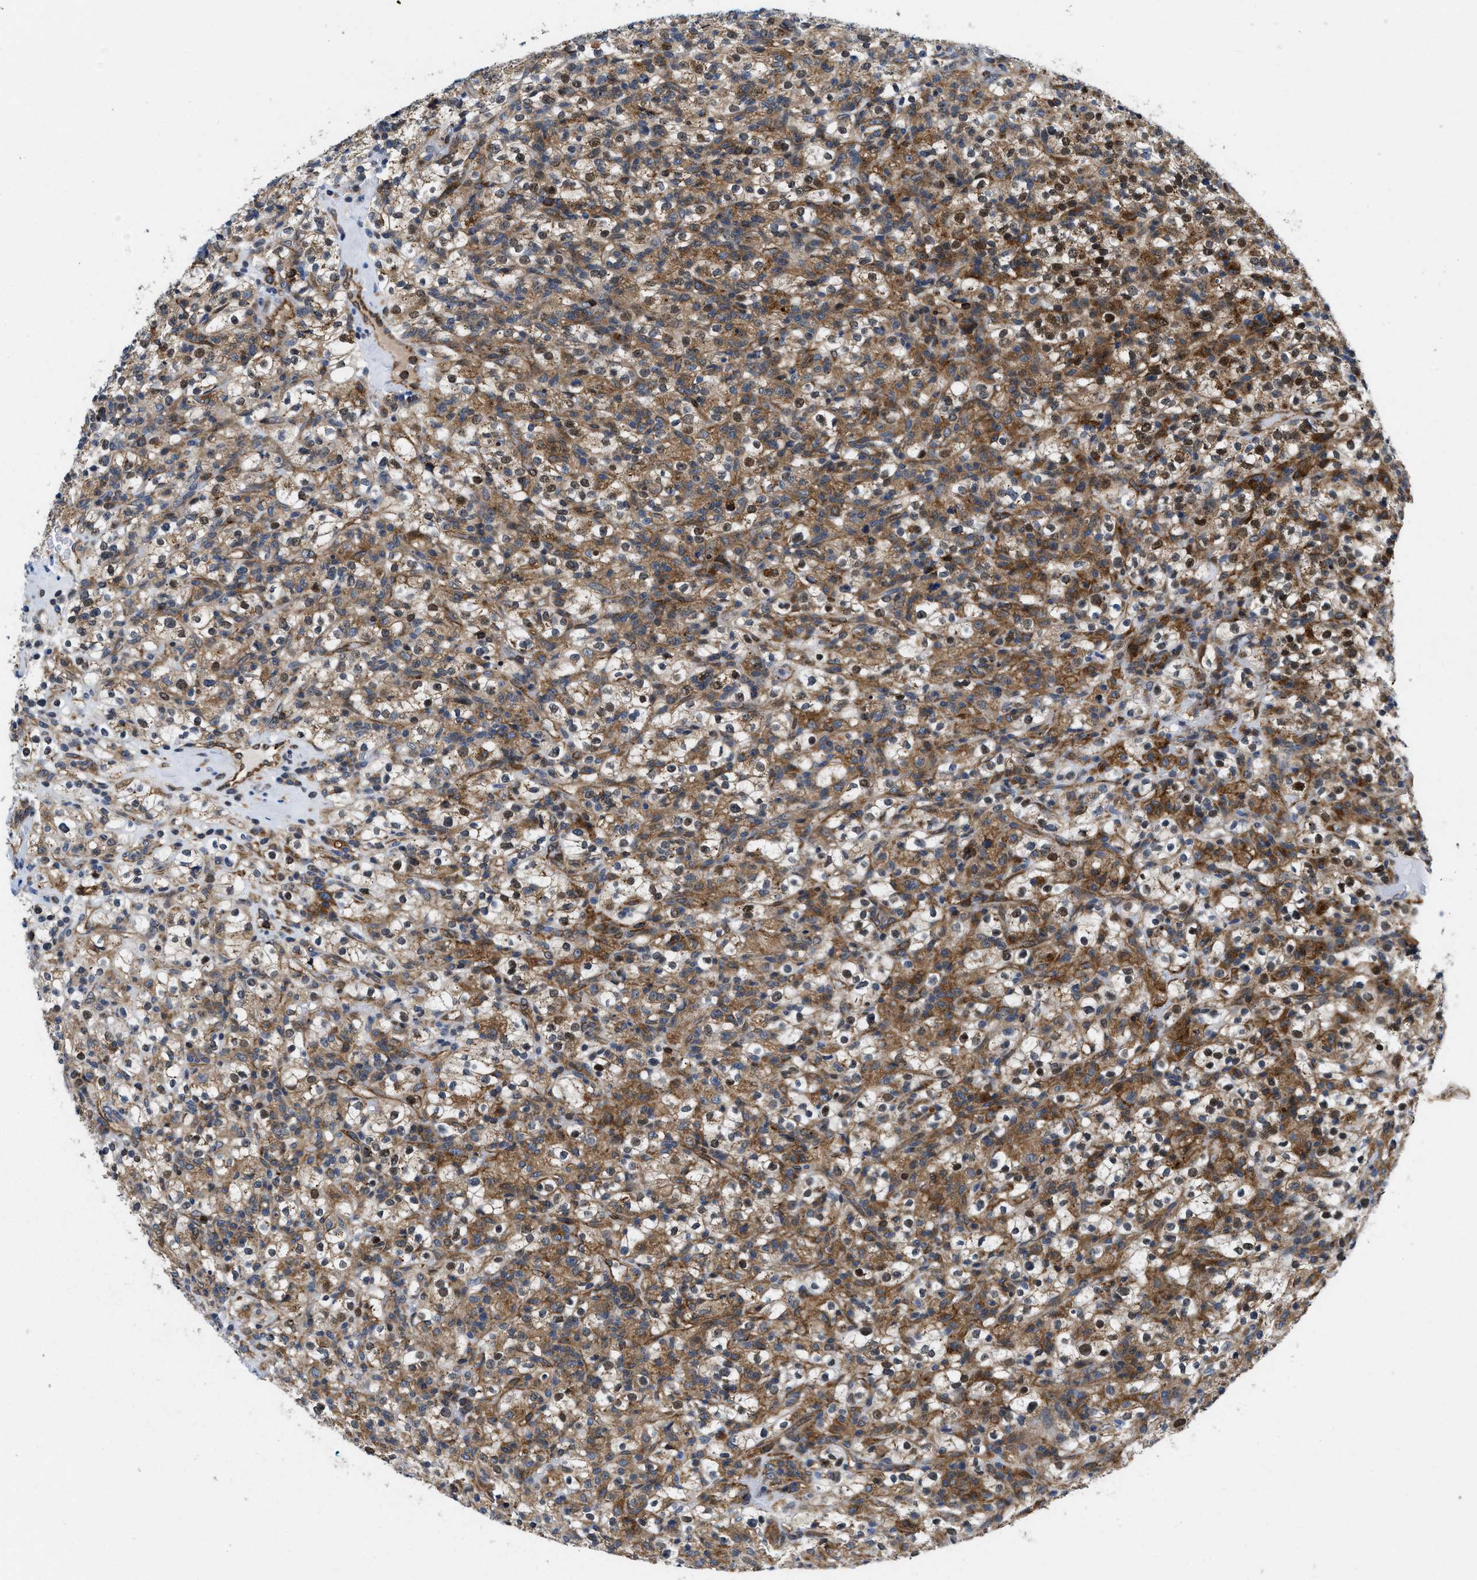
{"staining": {"intensity": "moderate", "quantity": ">75%", "location": "cytoplasmic/membranous"}, "tissue": "renal cancer", "cell_type": "Tumor cells", "image_type": "cancer", "snomed": [{"axis": "morphology", "description": "Normal tissue, NOS"}, {"axis": "morphology", "description": "Adenocarcinoma, NOS"}, {"axis": "topography", "description": "Kidney"}], "caption": "Immunohistochemical staining of renal adenocarcinoma shows medium levels of moderate cytoplasmic/membranous protein positivity in approximately >75% of tumor cells. Nuclei are stained in blue.", "gene": "ENPP4", "patient": {"sex": "female", "age": 72}}